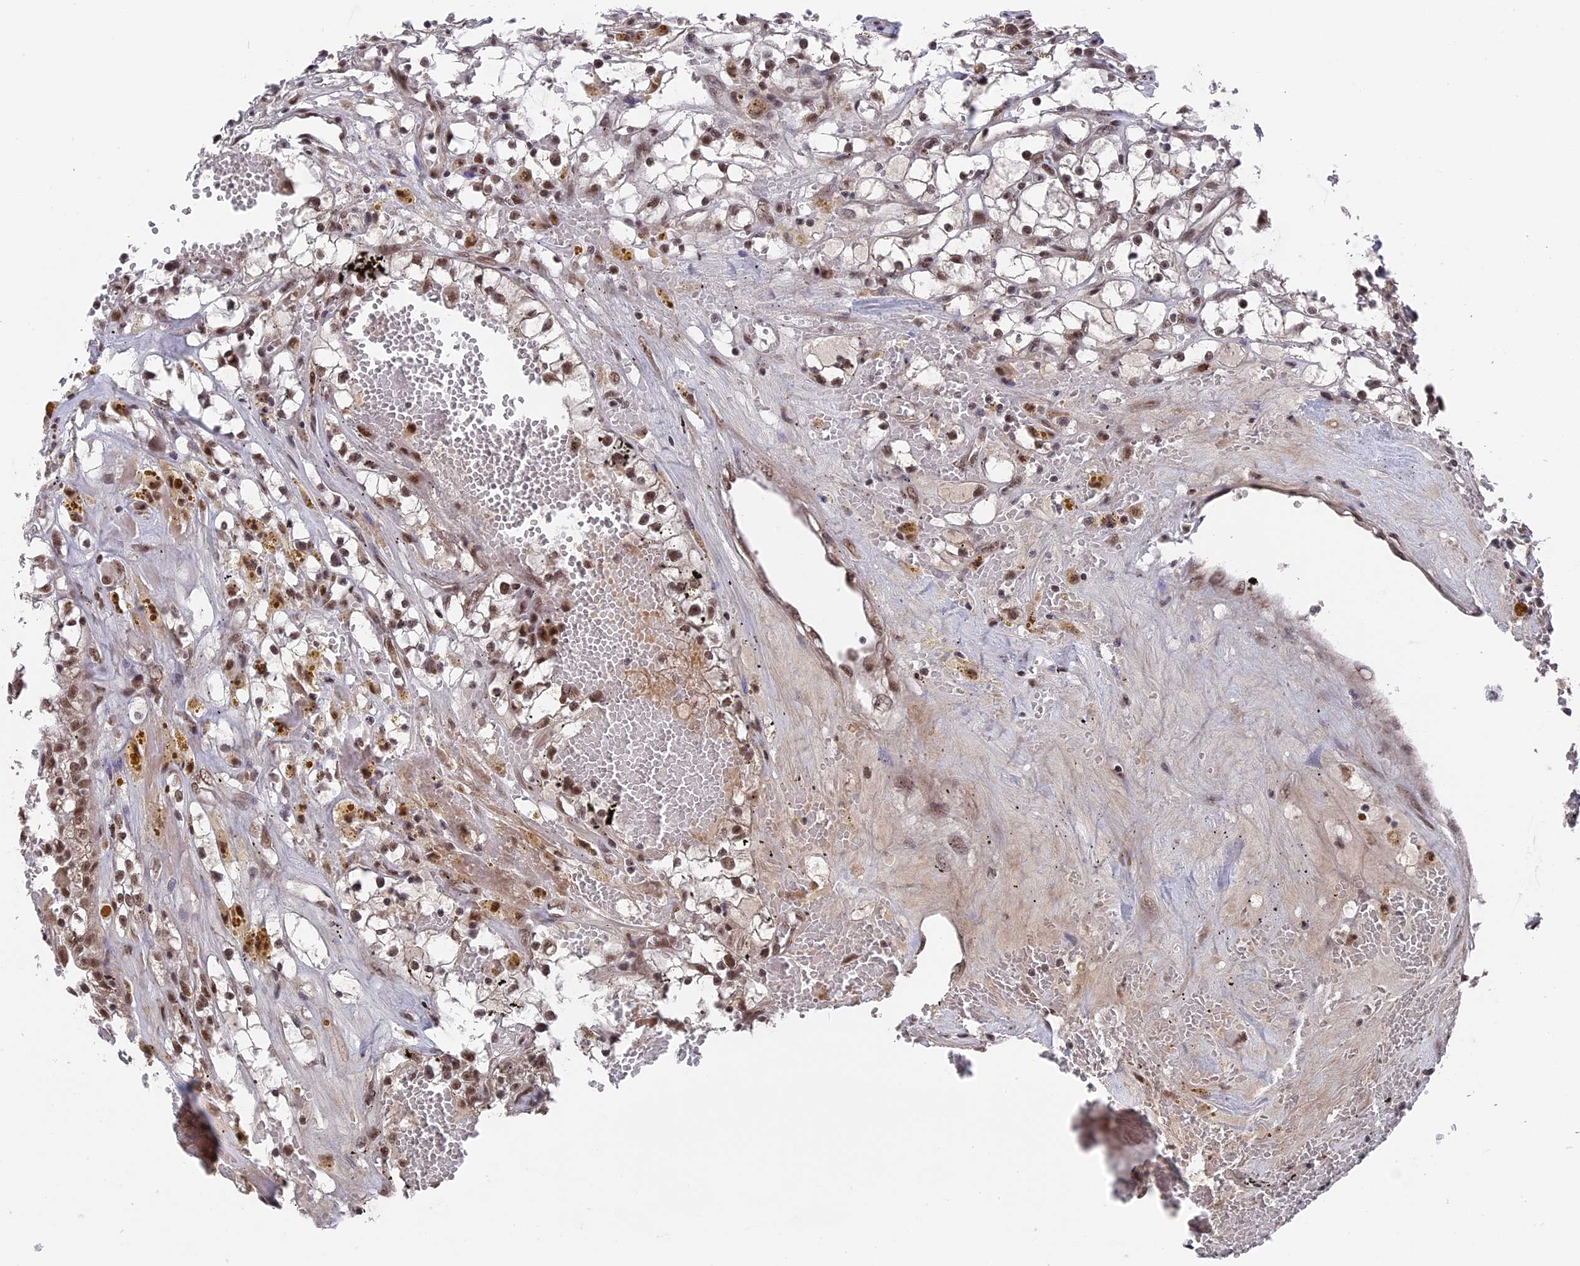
{"staining": {"intensity": "moderate", "quantity": ">75%", "location": "nuclear"}, "tissue": "renal cancer", "cell_type": "Tumor cells", "image_type": "cancer", "snomed": [{"axis": "morphology", "description": "Adenocarcinoma, NOS"}, {"axis": "topography", "description": "Kidney"}], "caption": "High-power microscopy captured an immunohistochemistry (IHC) photomicrograph of renal adenocarcinoma, revealing moderate nuclear staining in approximately >75% of tumor cells. Using DAB (brown) and hematoxylin (blue) stains, captured at high magnification using brightfield microscopy.", "gene": "SF3A2", "patient": {"sex": "male", "age": 56}}